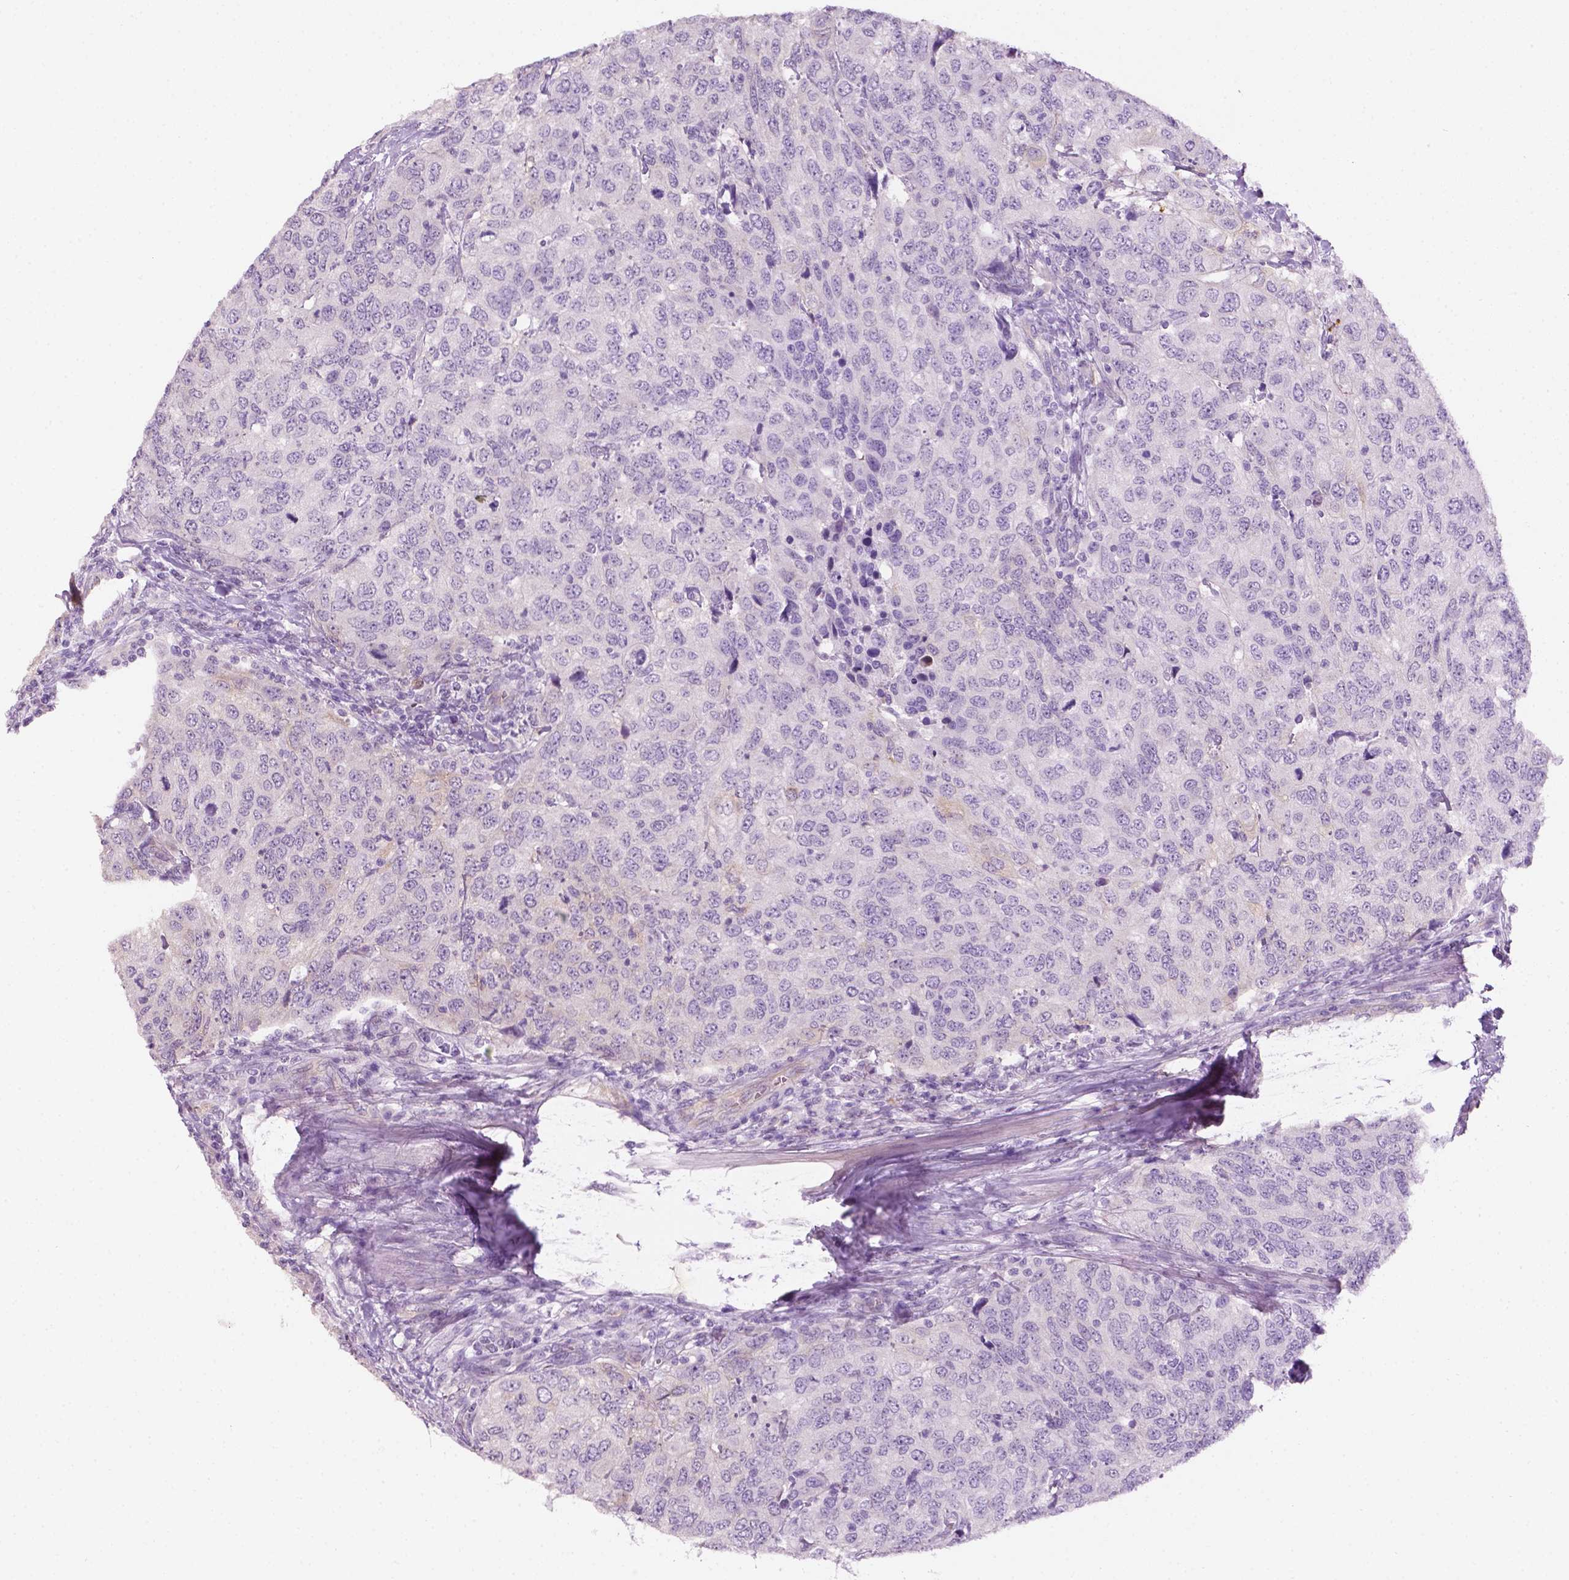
{"staining": {"intensity": "negative", "quantity": "none", "location": "none"}, "tissue": "urothelial cancer", "cell_type": "Tumor cells", "image_type": "cancer", "snomed": [{"axis": "morphology", "description": "Urothelial carcinoma, High grade"}, {"axis": "topography", "description": "Urinary bladder"}], "caption": "IHC micrograph of neoplastic tissue: urothelial cancer stained with DAB (3,3'-diaminobenzidine) shows no significant protein staining in tumor cells.", "gene": "PHGR1", "patient": {"sex": "female", "age": 78}}